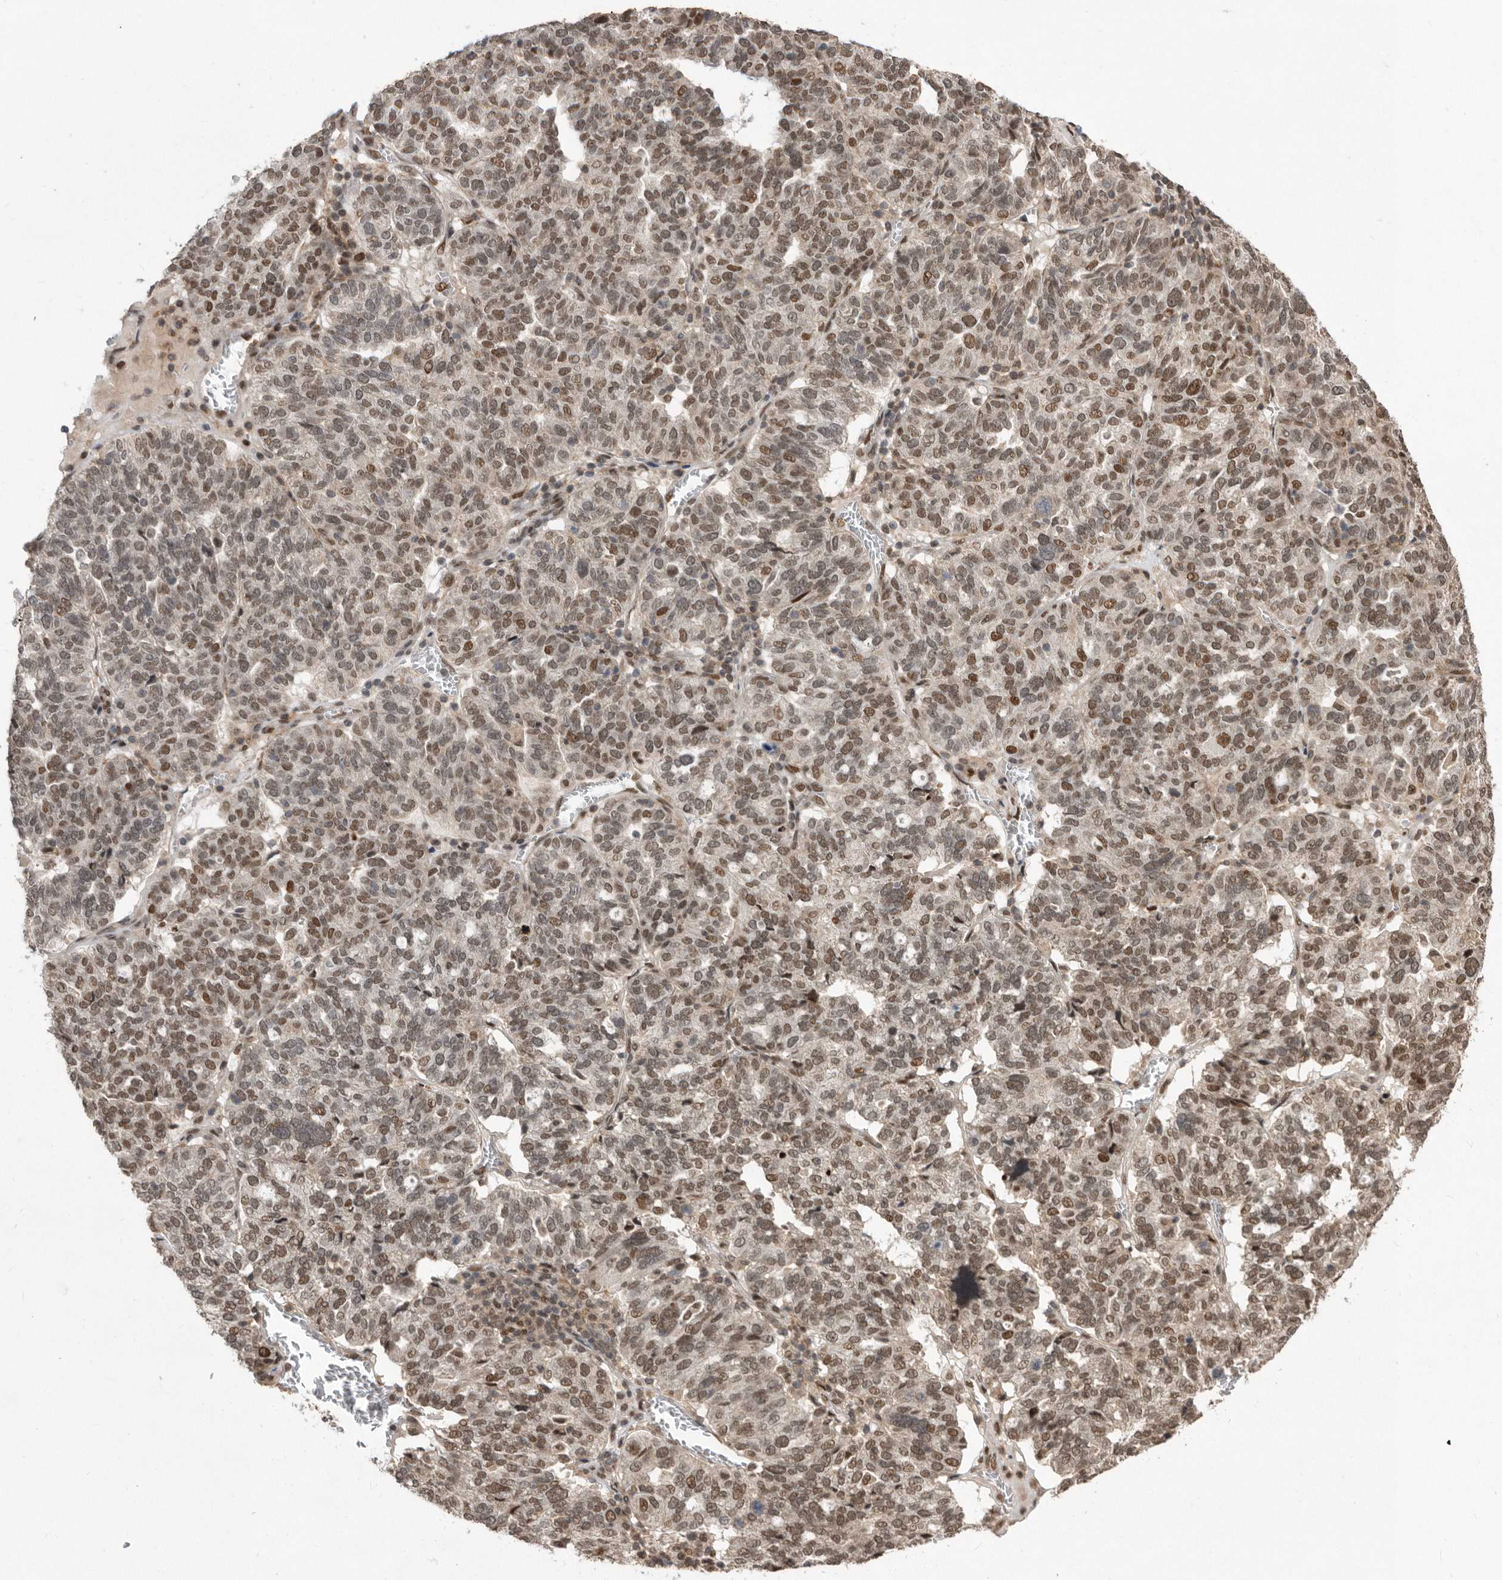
{"staining": {"intensity": "moderate", "quantity": ">75%", "location": "nuclear"}, "tissue": "ovarian cancer", "cell_type": "Tumor cells", "image_type": "cancer", "snomed": [{"axis": "morphology", "description": "Cystadenocarcinoma, serous, NOS"}, {"axis": "topography", "description": "Ovary"}], "caption": "An immunohistochemistry (IHC) photomicrograph of neoplastic tissue is shown. Protein staining in brown highlights moderate nuclear positivity in ovarian cancer within tumor cells.", "gene": "TDRD3", "patient": {"sex": "female", "age": 59}}